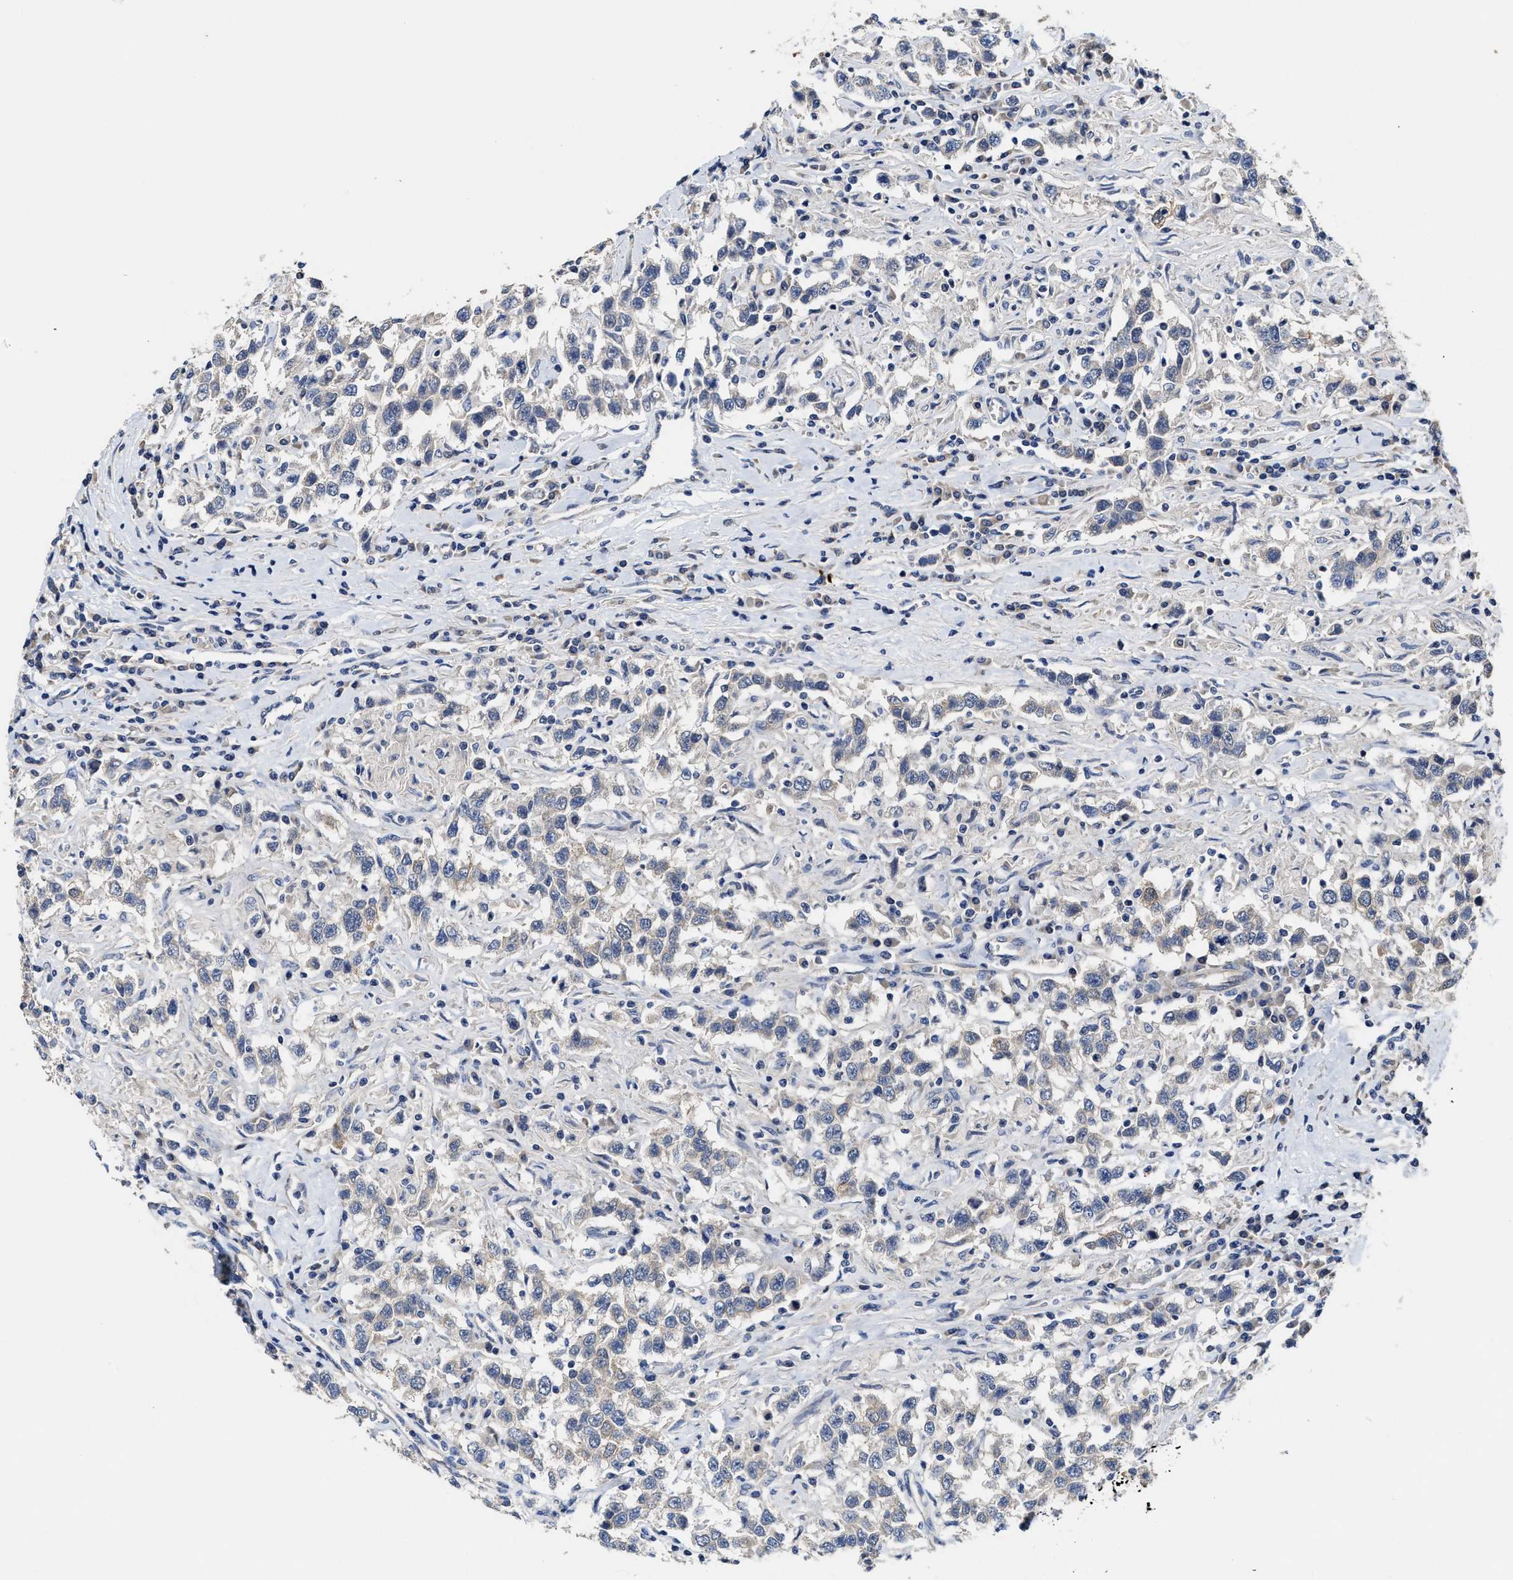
{"staining": {"intensity": "negative", "quantity": "none", "location": "none"}, "tissue": "testis cancer", "cell_type": "Tumor cells", "image_type": "cancer", "snomed": [{"axis": "morphology", "description": "Seminoma, NOS"}, {"axis": "topography", "description": "Testis"}], "caption": "Tumor cells show no significant positivity in seminoma (testis). (DAB (3,3'-diaminobenzidine) immunohistochemistry (IHC), high magnification).", "gene": "TRAF6", "patient": {"sex": "male", "age": 41}}